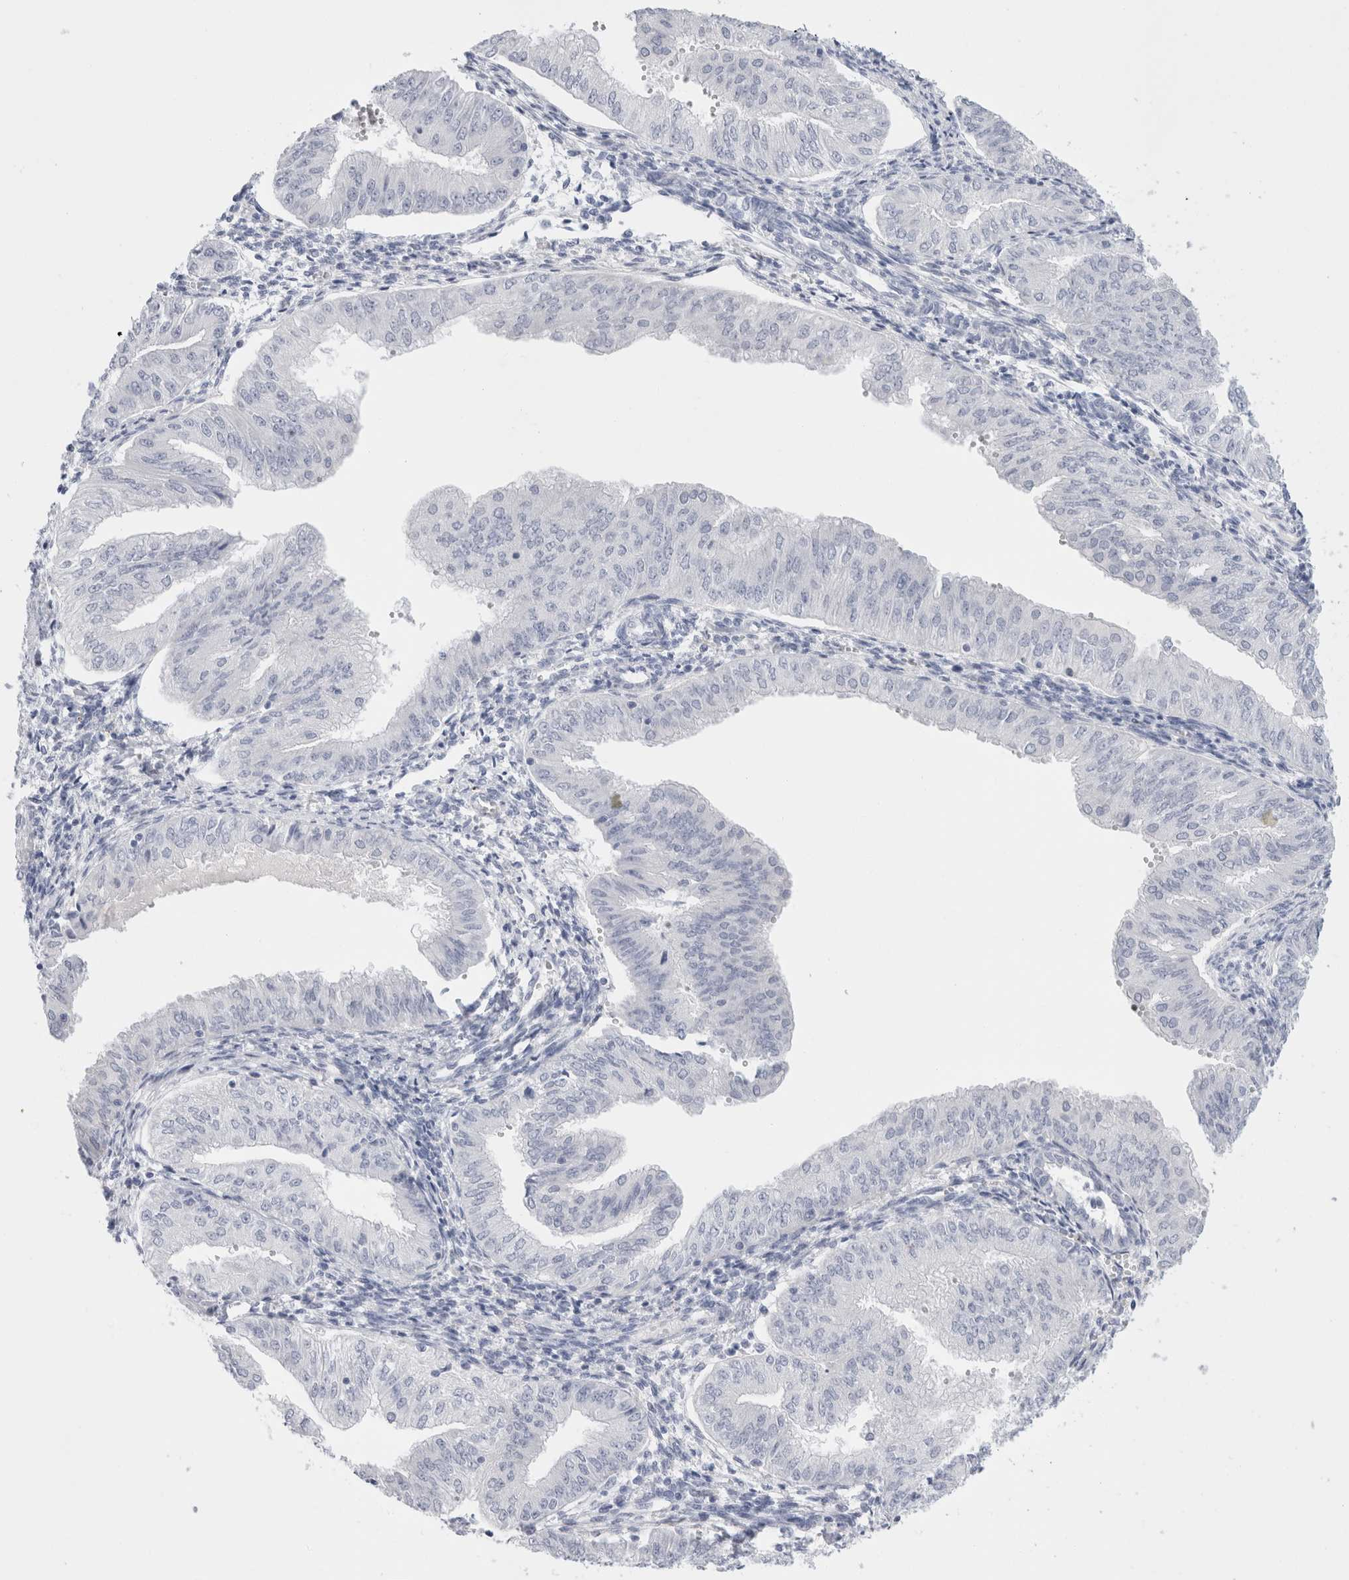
{"staining": {"intensity": "negative", "quantity": "none", "location": "none"}, "tissue": "endometrial cancer", "cell_type": "Tumor cells", "image_type": "cancer", "snomed": [{"axis": "morphology", "description": "Normal tissue, NOS"}, {"axis": "morphology", "description": "Adenocarcinoma, NOS"}, {"axis": "topography", "description": "Endometrium"}], "caption": "DAB immunohistochemical staining of human endometrial adenocarcinoma reveals no significant staining in tumor cells.", "gene": "MUC15", "patient": {"sex": "female", "age": 53}}